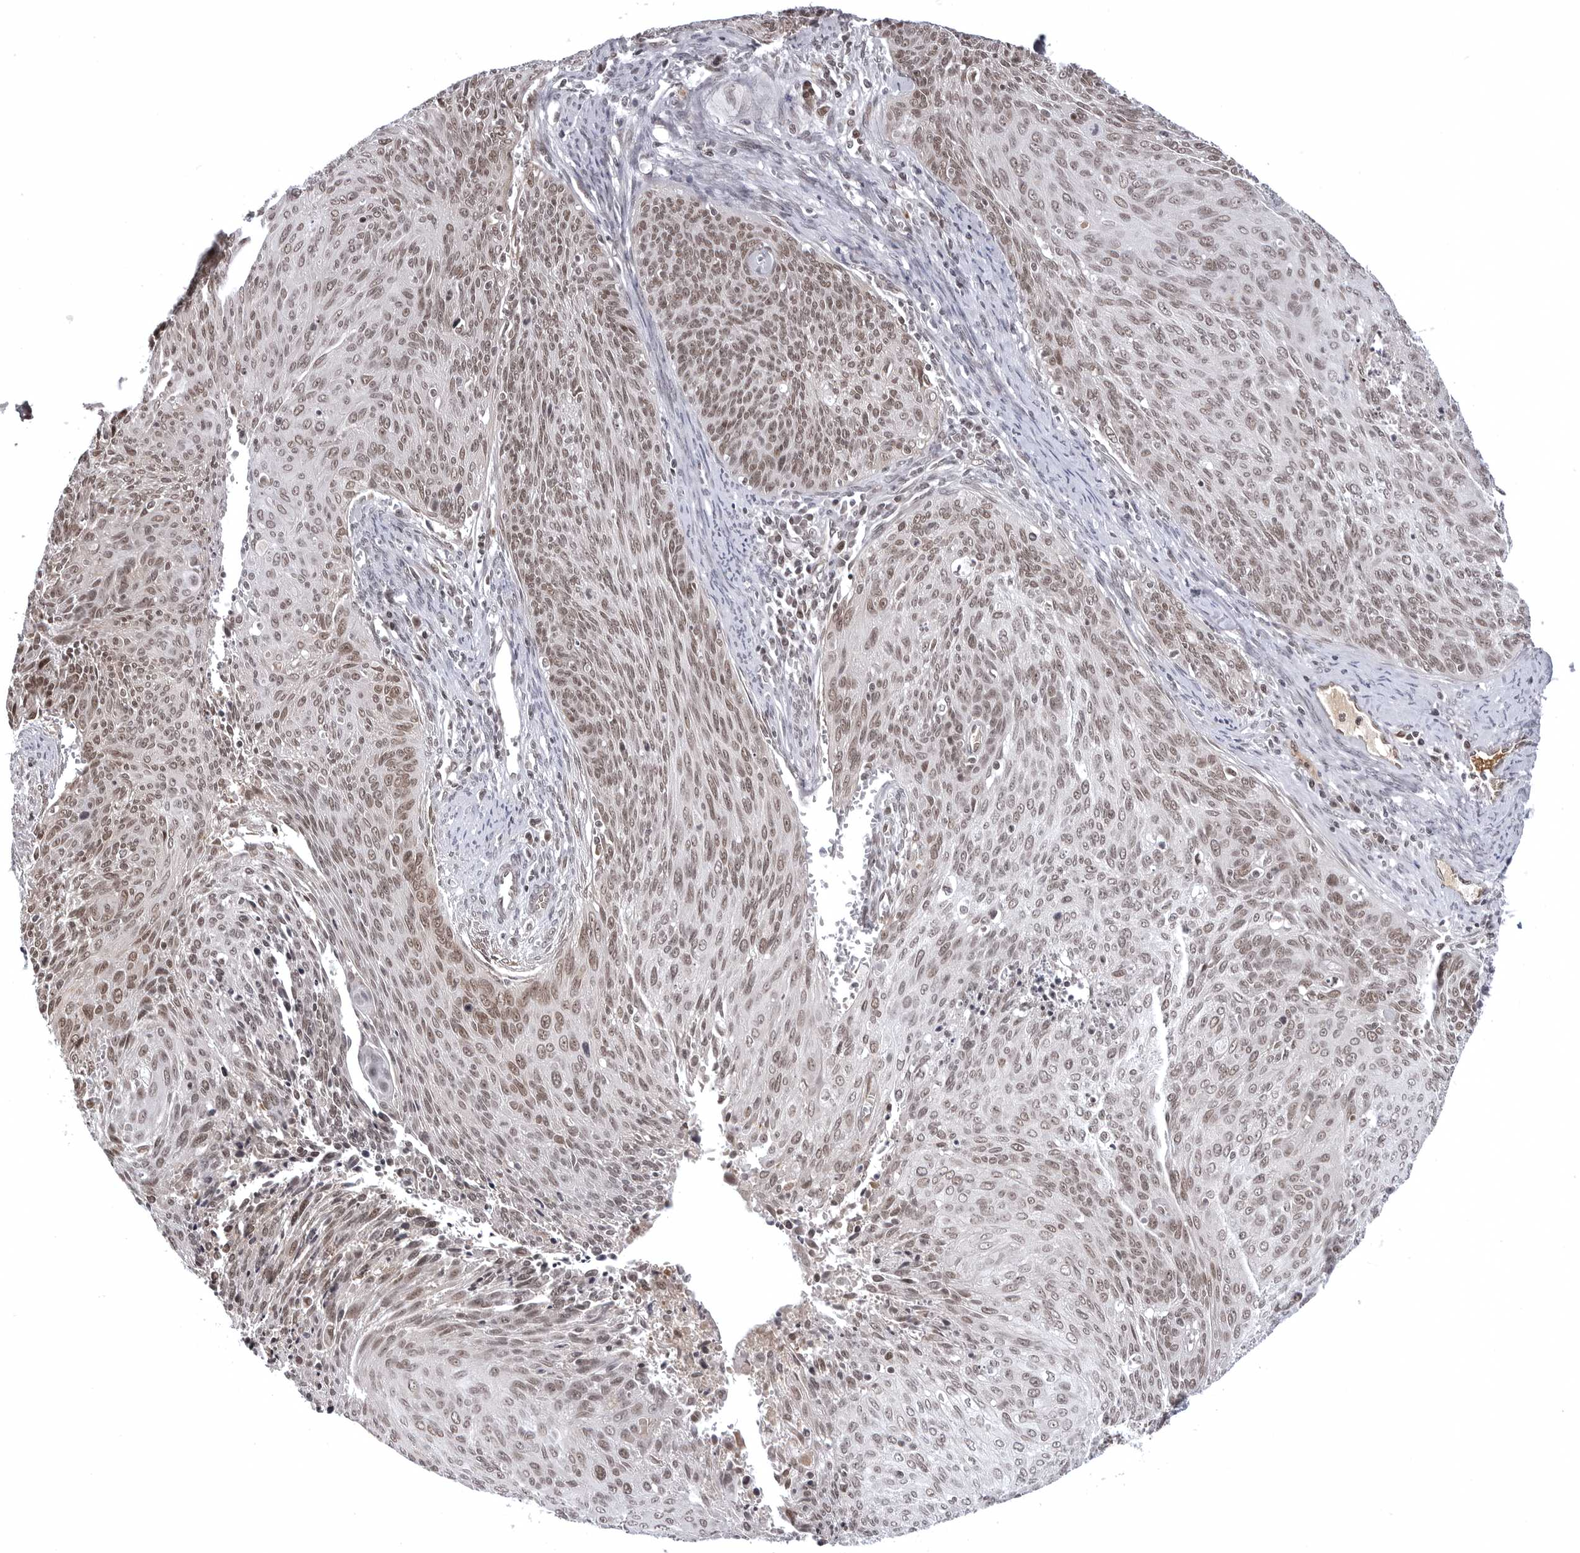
{"staining": {"intensity": "moderate", "quantity": ">75%", "location": "nuclear"}, "tissue": "cervical cancer", "cell_type": "Tumor cells", "image_type": "cancer", "snomed": [{"axis": "morphology", "description": "Squamous cell carcinoma, NOS"}, {"axis": "topography", "description": "Cervix"}], "caption": "Cervical squamous cell carcinoma was stained to show a protein in brown. There is medium levels of moderate nuclear positivity in approximately >75% of tumor cells.", "gene": "PHF3", "patient": {"sex": "female", "age": 55}}